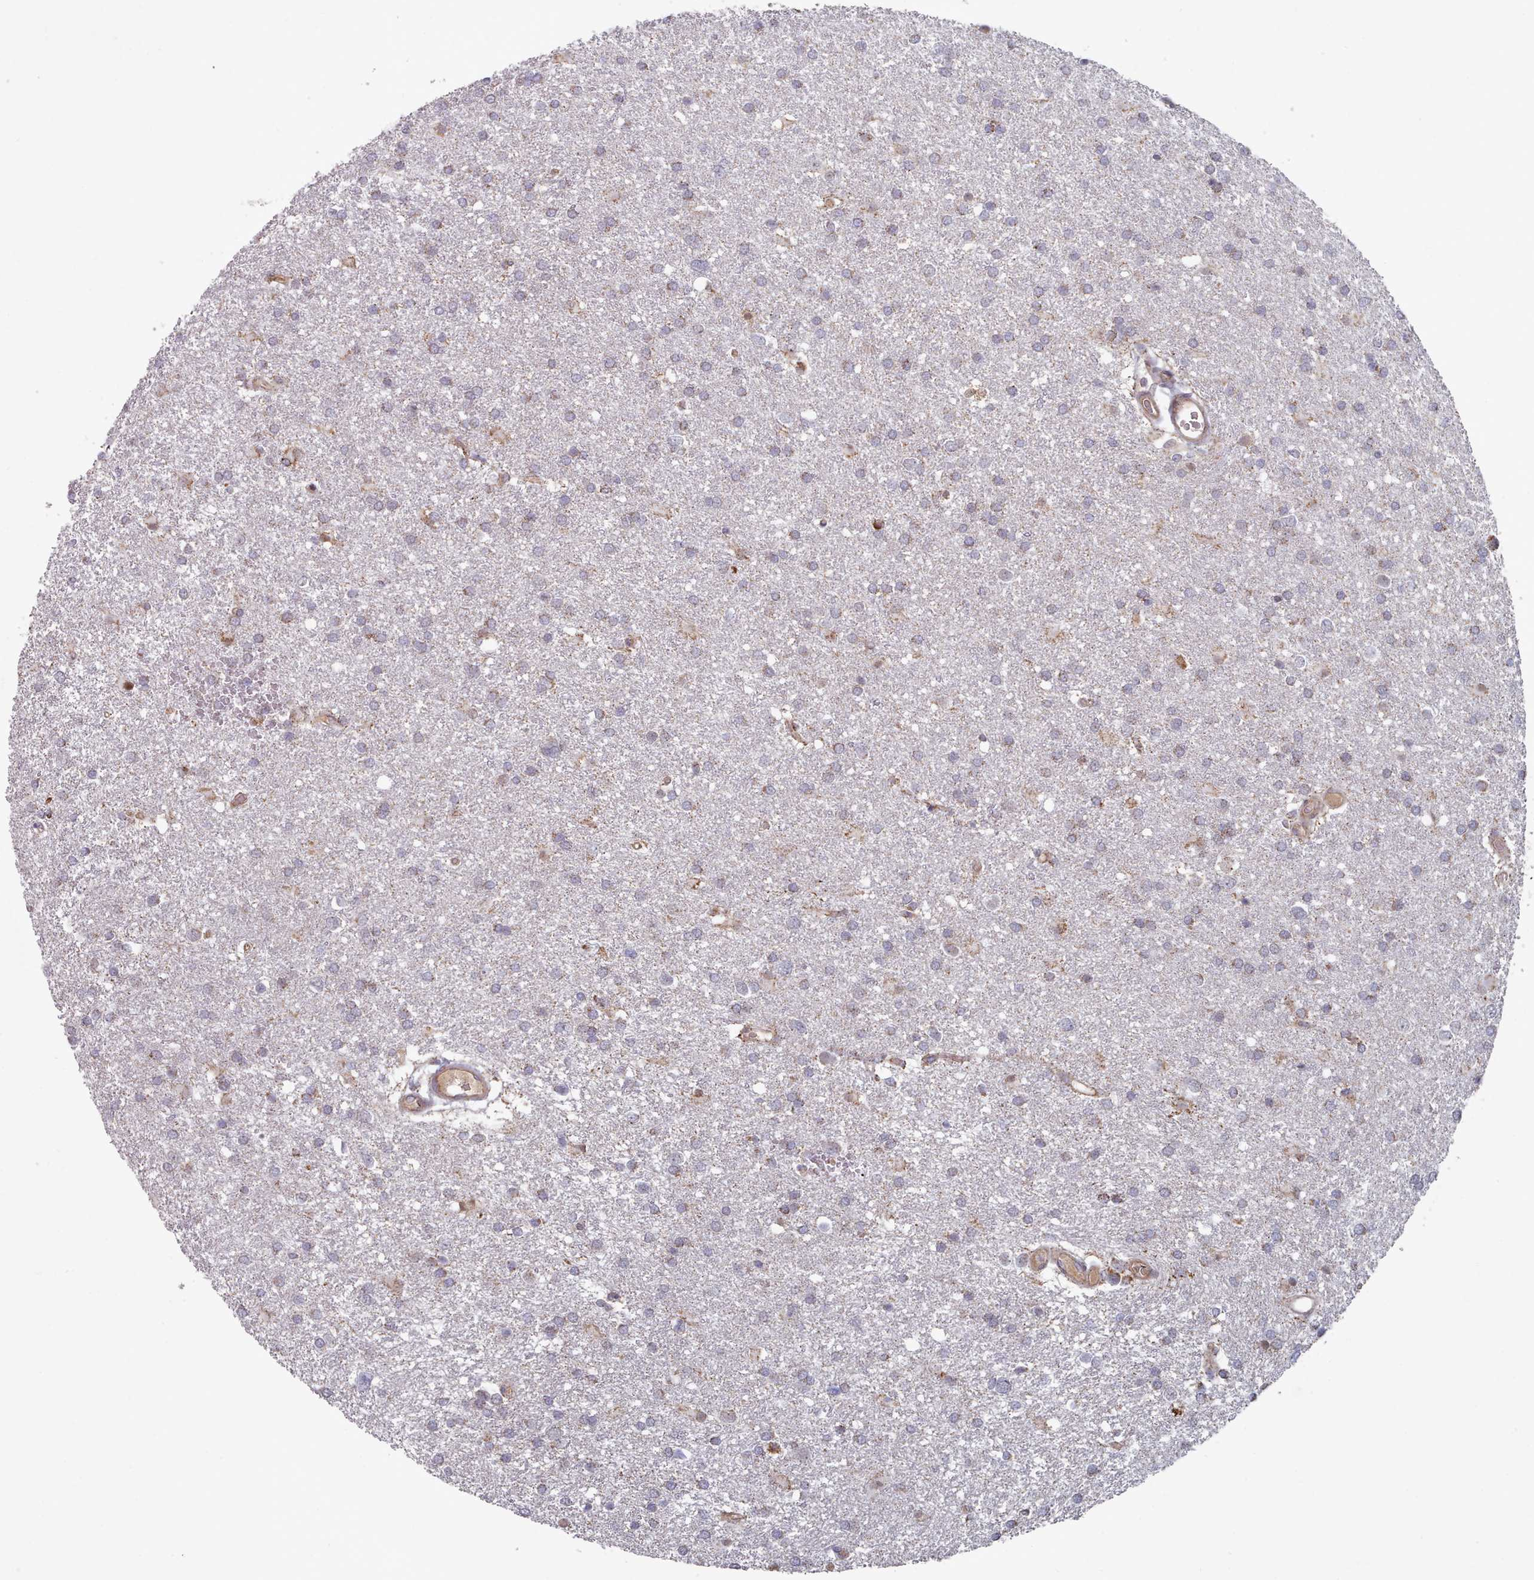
{"staining": {"intensity": "negative", "quantity": "none", "location": "none"}, "tissue": "glioma", "cell_type": "Tumor cells", "image_type": "cancer", "snomed": [{"axis": "morphology", "description": "Glioma, malignant, Low grade"}, {"axis": "topography", "description": "Brain"}], "caption": "DAB immunohistochemical staining of human low-grade glioma (malignant) demonstrates no significant expression in tumor cells.", "gene": "TRARG1", "patient": {"sex": "female", "age": 32}}